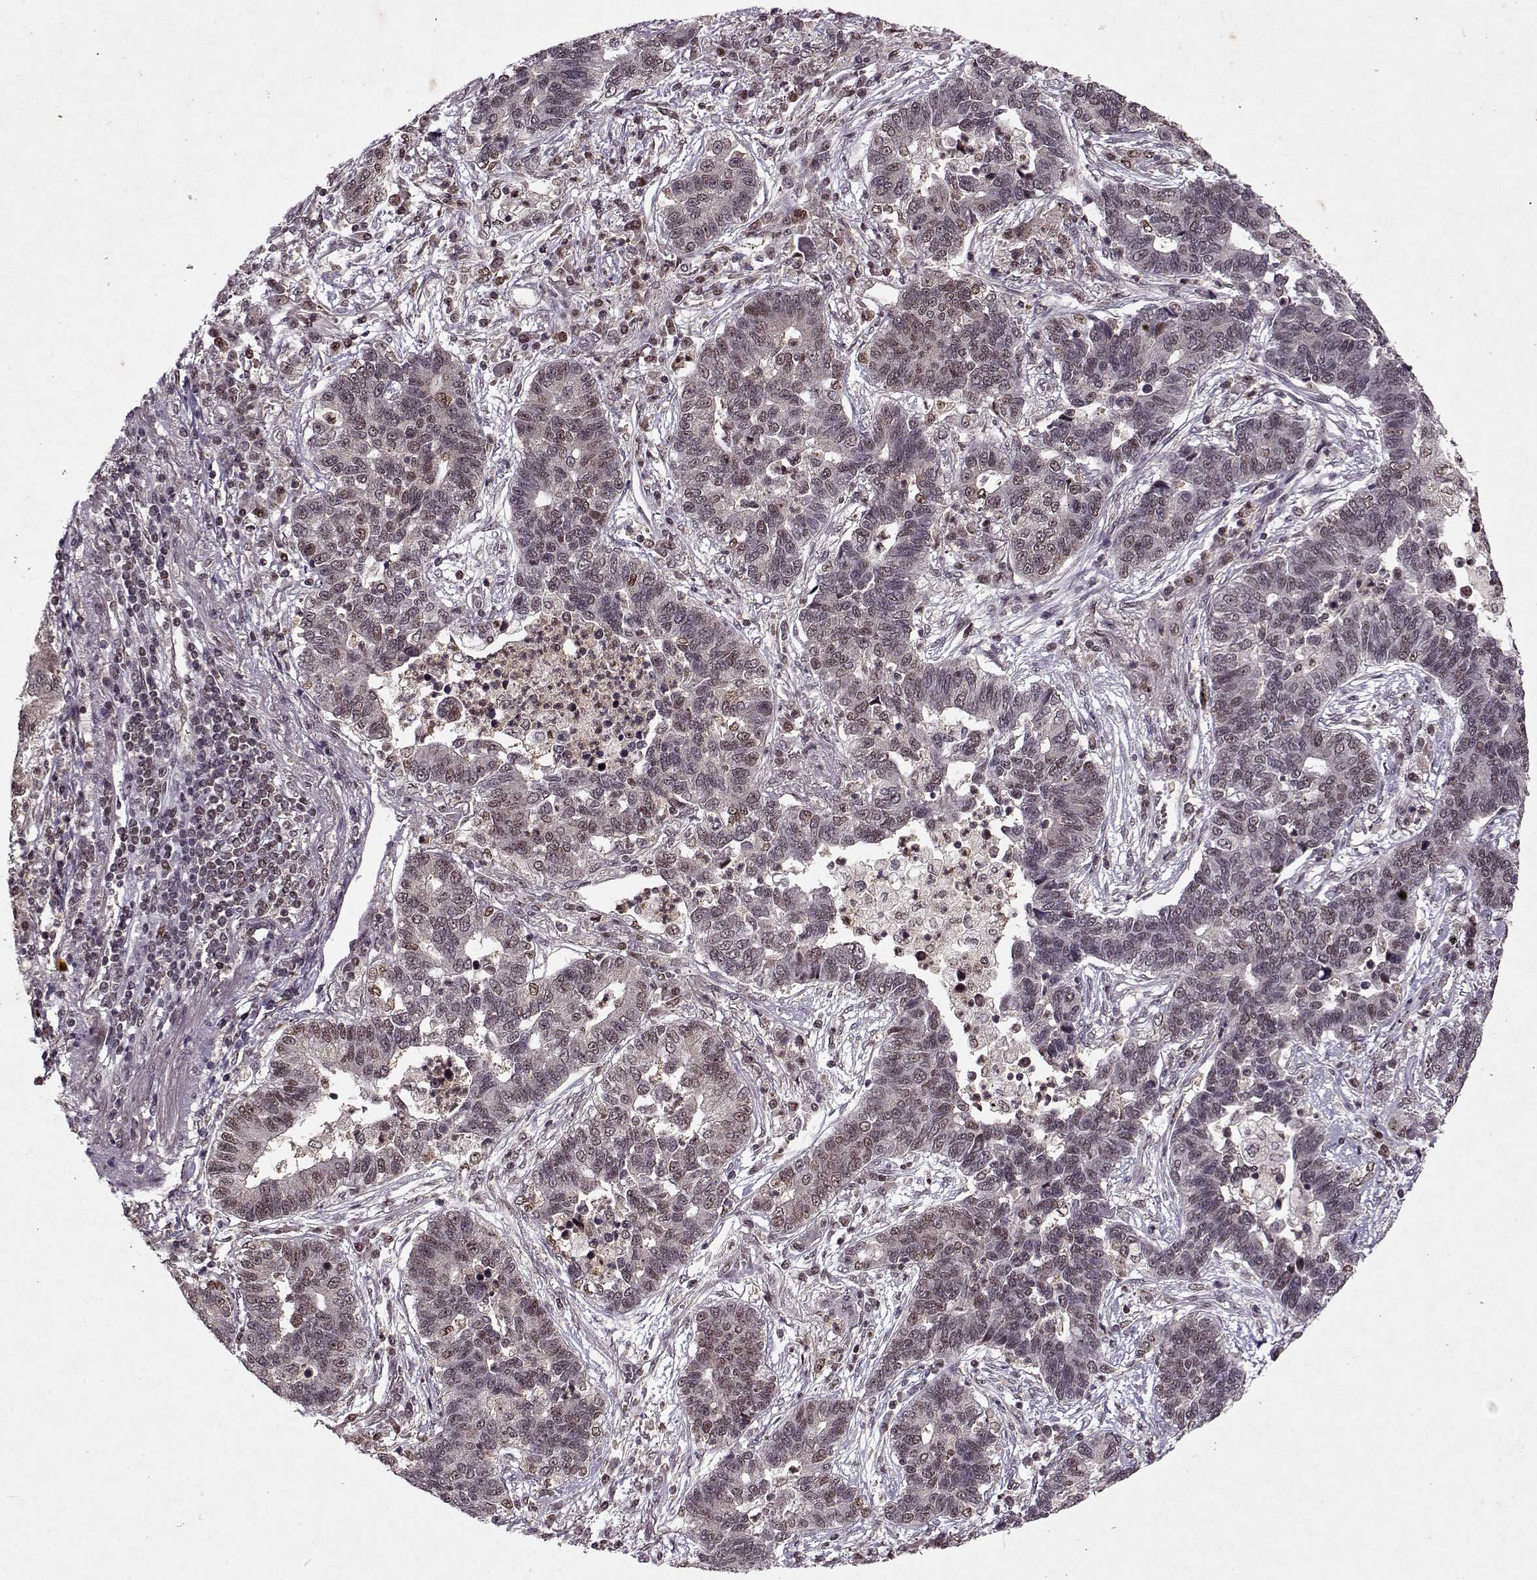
{"staining": {"intensity": "weak", "quantity": "<25%", "location": "nuclear"}, "tissue": "lung cancer", "cell_type": "Tumor cells", "image_type": "cancer", "snomed": [{"axis": "morphology", "description": "Adenocarcinoma, NOS"}, {"axis": "topography", "description": "Lung"}], "caption": "A photomicrograph of human lung cancer is negative for staining in tumor cells.", "gene": "PSMA7", "patient": {"sex": "female", "age": 57}}